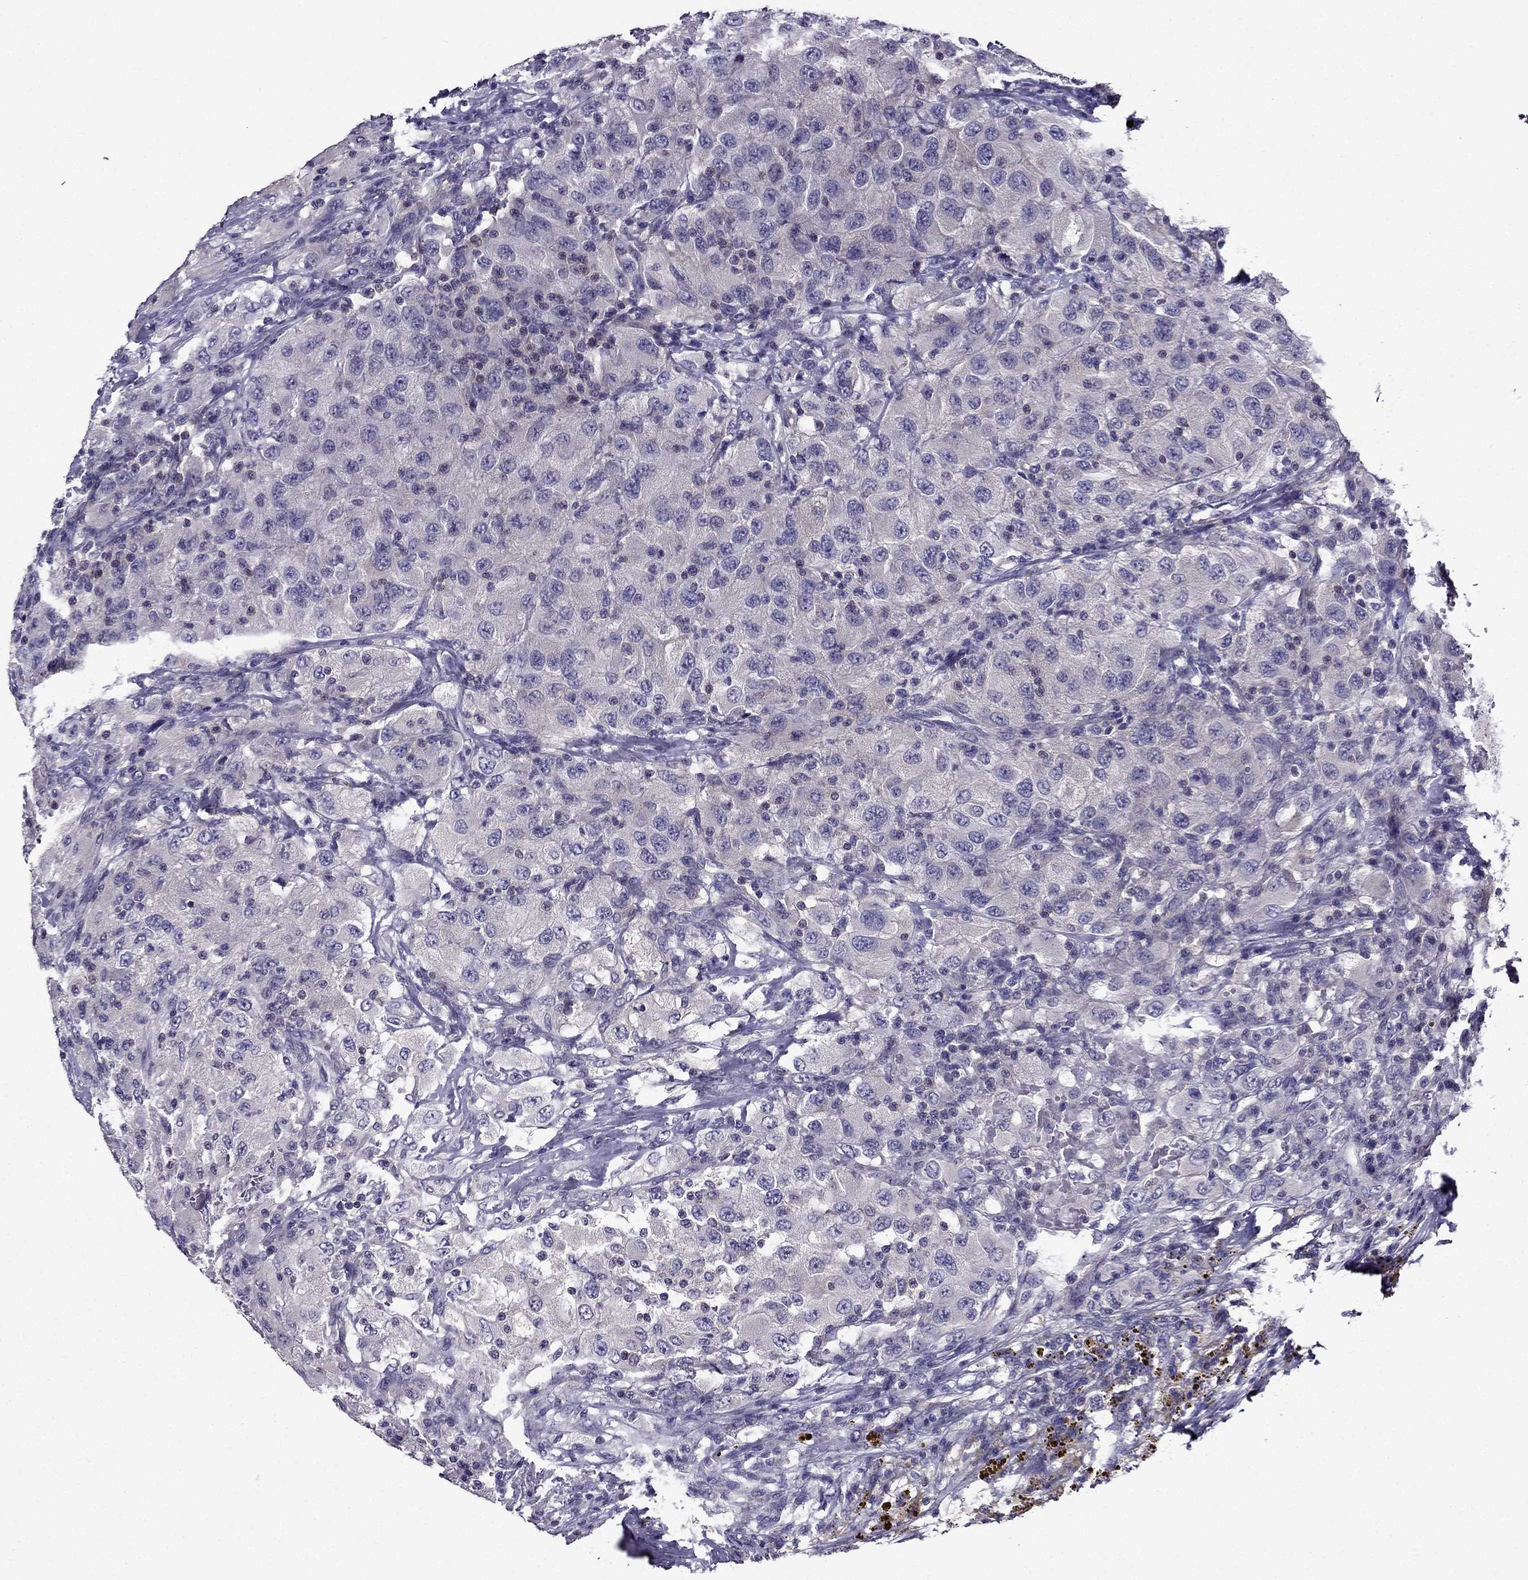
{"staining": {"intensity": "negative", "quantity": "none", "location": "none"}, "tissue": "renal cancer", "cell_type": "Tumor cells", "image_type": "cancer", "snomed": [{"axis": "morphology", "description": "Adenocarcinoma, NOS"}, {"axis": "topography", "description": "Kidney"}], "caption": "Tumor cells are negative for brown protein staining in renal cancer (adenocarcinoma). (DAB (3,3'-diaminobenzidine) IHC with hematoxylin counter stain).", "gene": "AAK1", "patient": {"sex": "female", "age": 67}}